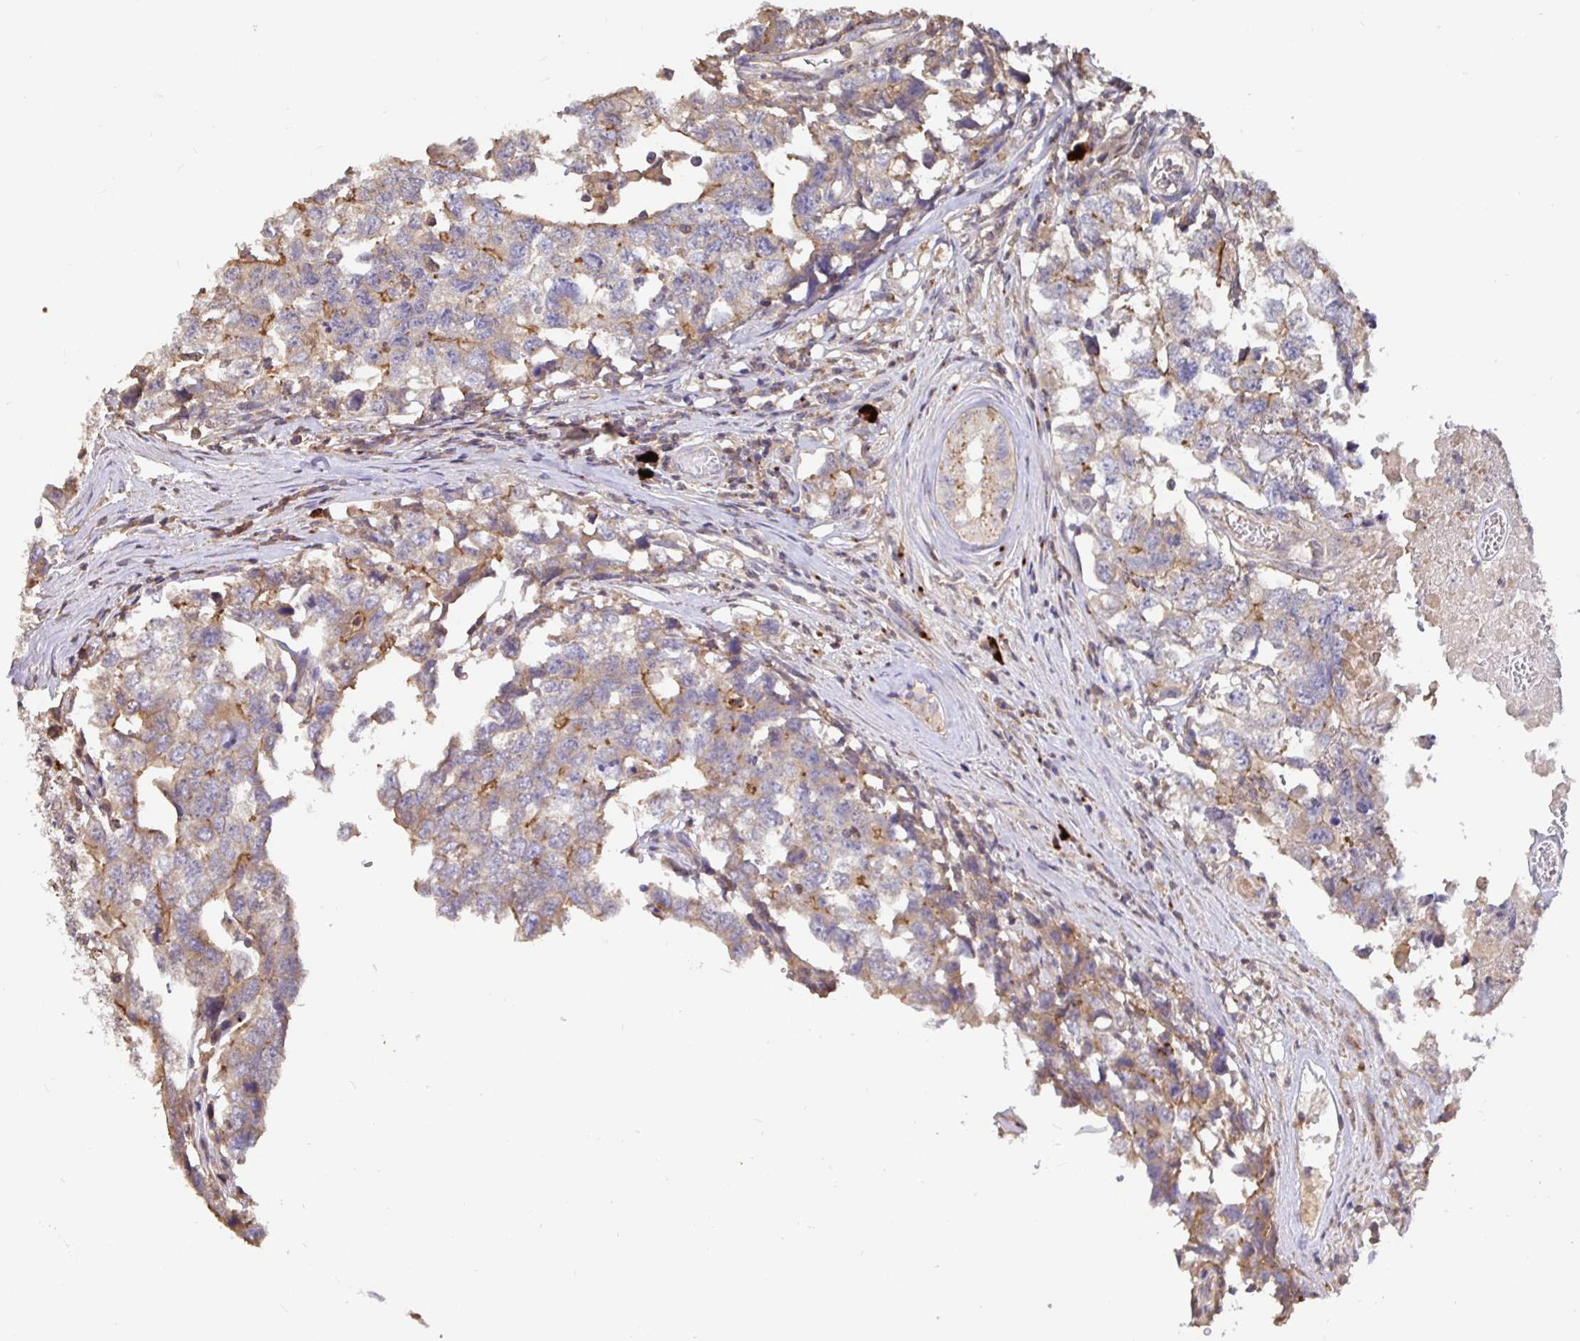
{"staining": {"intensity": "moderate", "quantity": "<25%", "location": "cytoplasmic/membranous"}, "tissue": "testis cancer", "cell_type": "Tumor cells", "image_type": "cancer", "snomed": [{"axis": "morphology", "description": "Carcinoma, Embryonal, NOS"}, {"axis": "topography", "description": "Testis"}], "caption": "This is an image of immunohistochemistry staining of embryonal carcinoma (testis), which shows moderate expression in the cytoplasmic/membranous of tumor cells.", "gene": "C1QTNF7", "patient": {"sex": "male", "age": 22}}